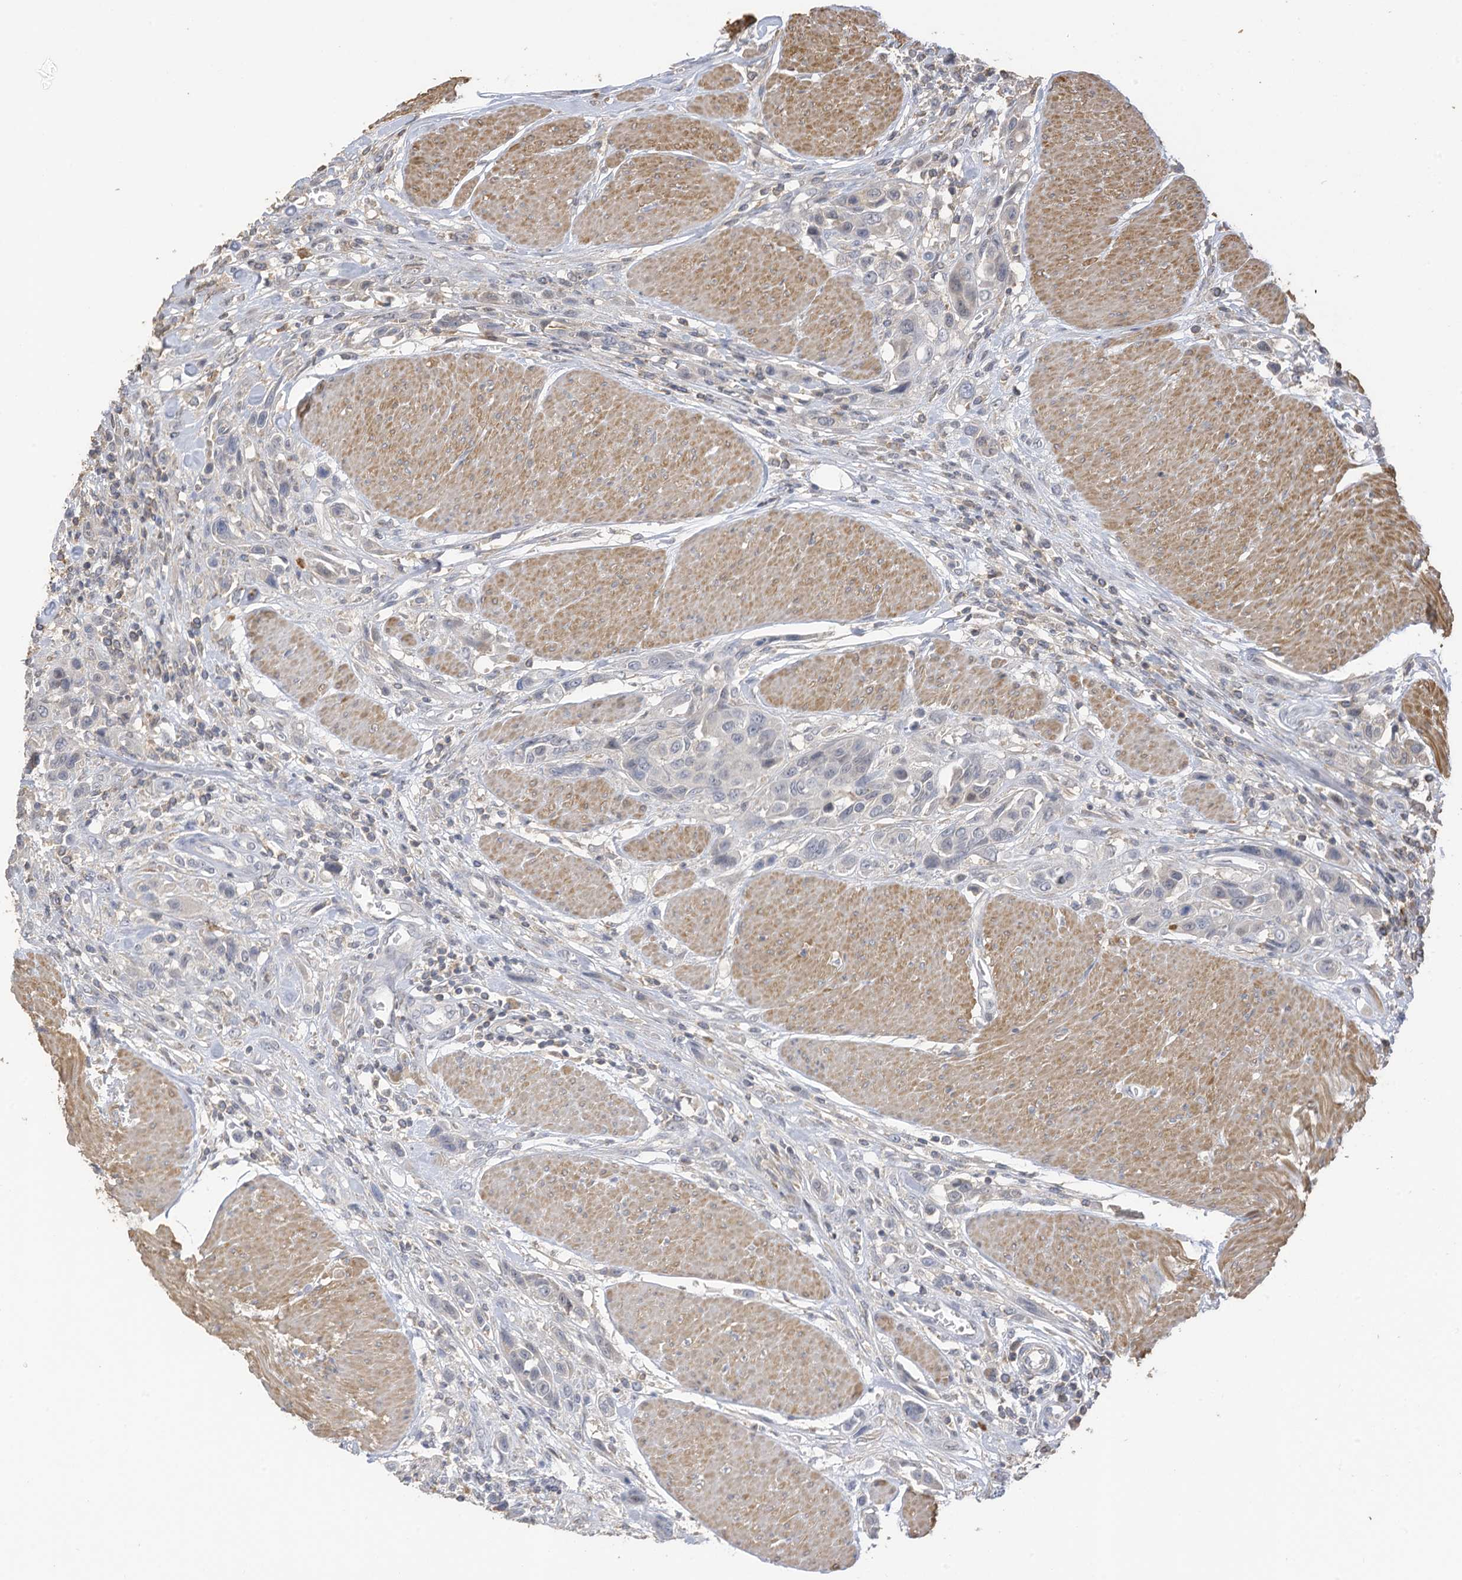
{"staining": {"intensity": "negative", "quantity": "none", "location": "none"}, "tissue": "urothelial cancer", "cell_type": "Tumor cells", "image_type": "cancer", "snomed": [{"axis": "morphology", "description": "Urothelial carcinoma, High grade"}, {"axis": "topography", "description": "Urinary bladder"}], "caption": "A histopathology image of human urothelial carcinoma (high-grade) is negative for staining in tumor cells. (Stains: DAB (3,3'-diaminobenzidine) immunohistochemistry (IHC) with hematoxylin counter stain, Microscopy: brightfield microscopy at high magnification).", "gene": "SLFN14", "patient": {"sex": "male", "age": 50}}